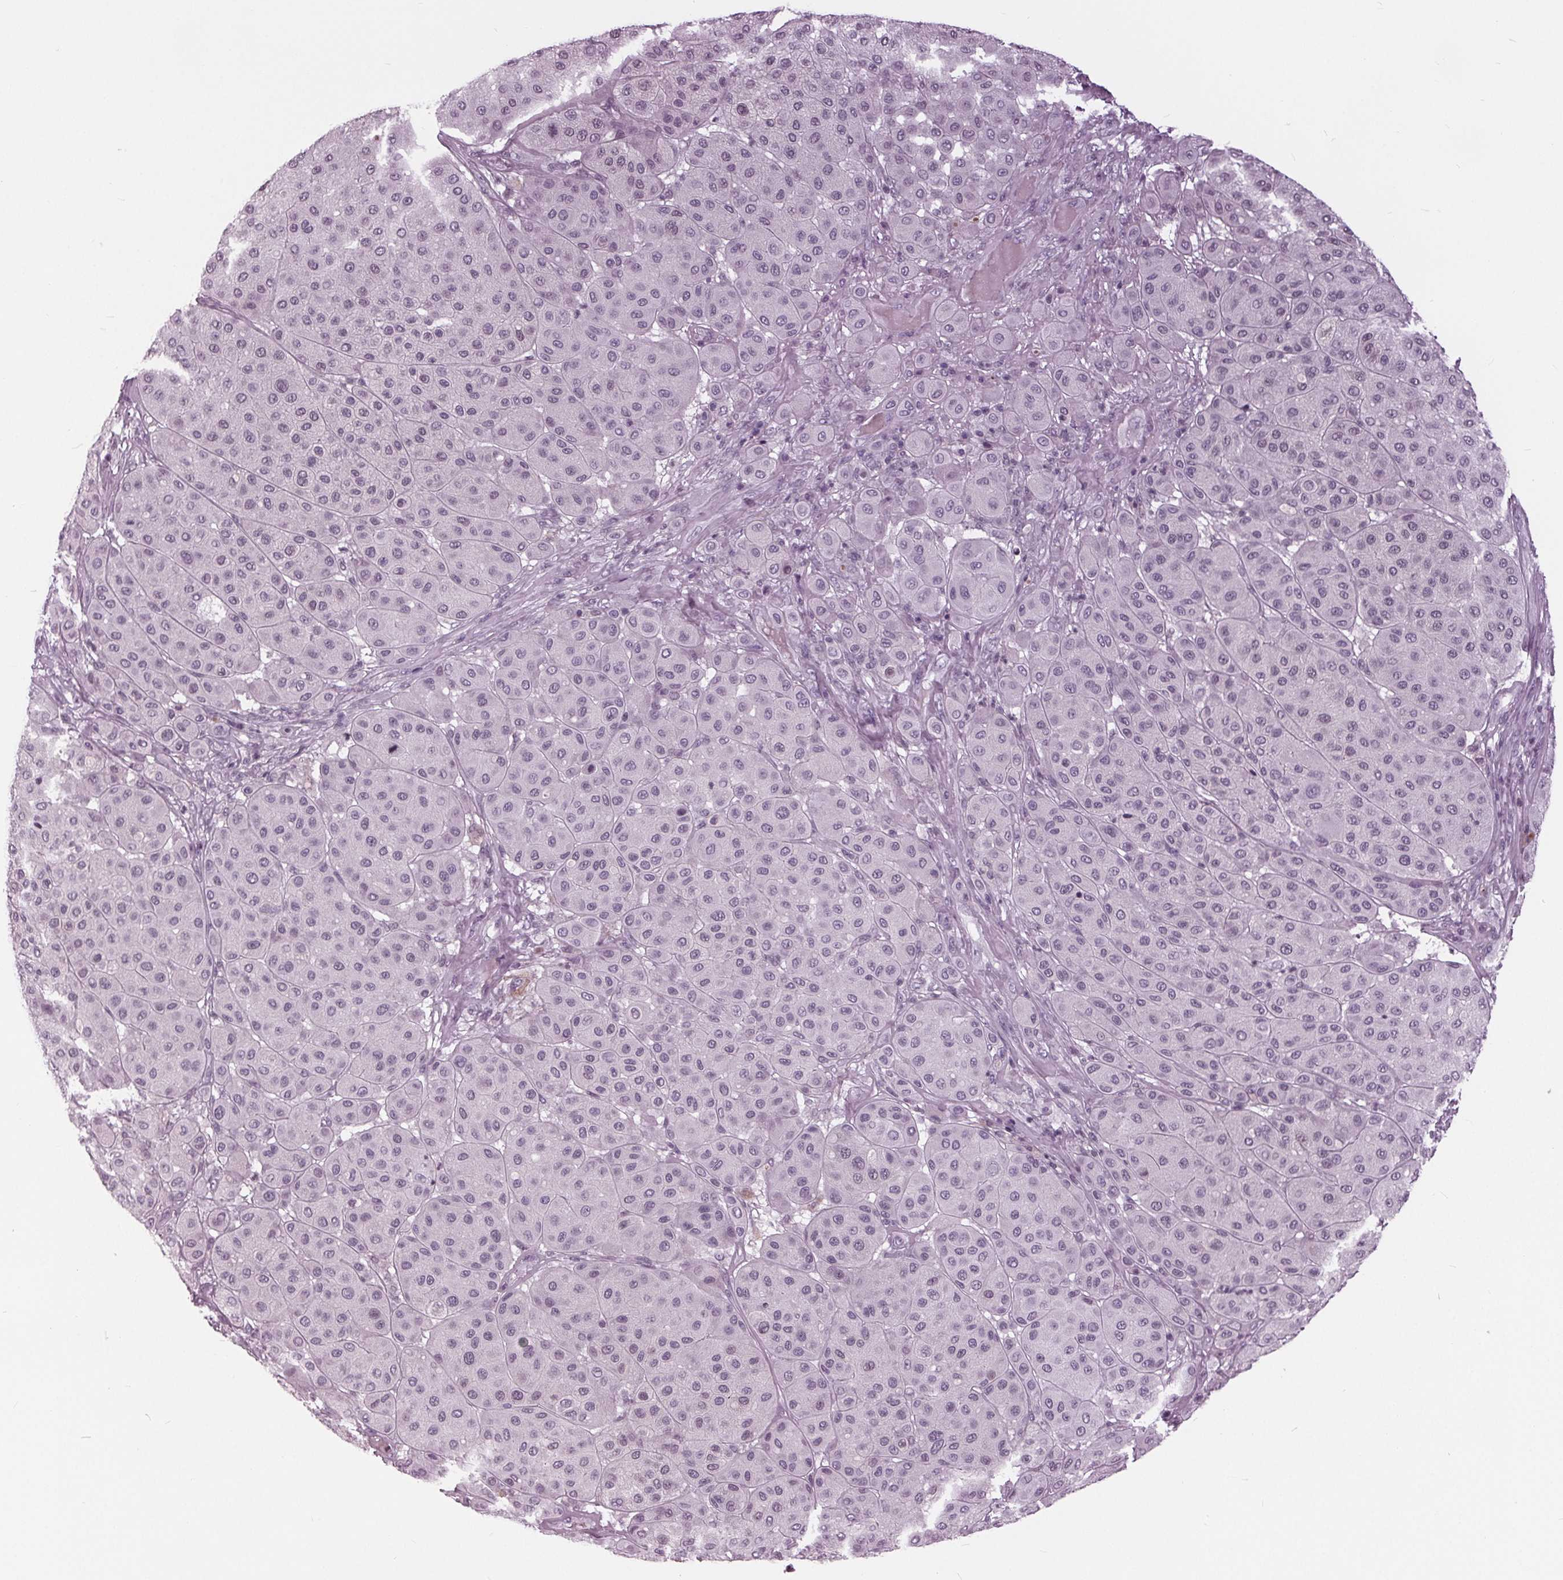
{"staining": {"intensity": "negative", "quantity": "none", "location": "none"}, "tissue": "melanoma", "cell_type": "Tumor cells", "image_type": "cancer", "snomed": [{"axis": "morphology", "description": "Malignant melanoma, Metastatic site"}, {"axis": "topography", "description": "Smooth muscle"}], "caption": "This image is of malignant melanoma (metastatic site) stained with immunohistochemistry (IHC) to label a protein in brown with the nuclei are counter-stained blue. There is no staining in tumor cells.", "gene": "SLC9A4", "patient": {"sex": "male", "age": 41}}